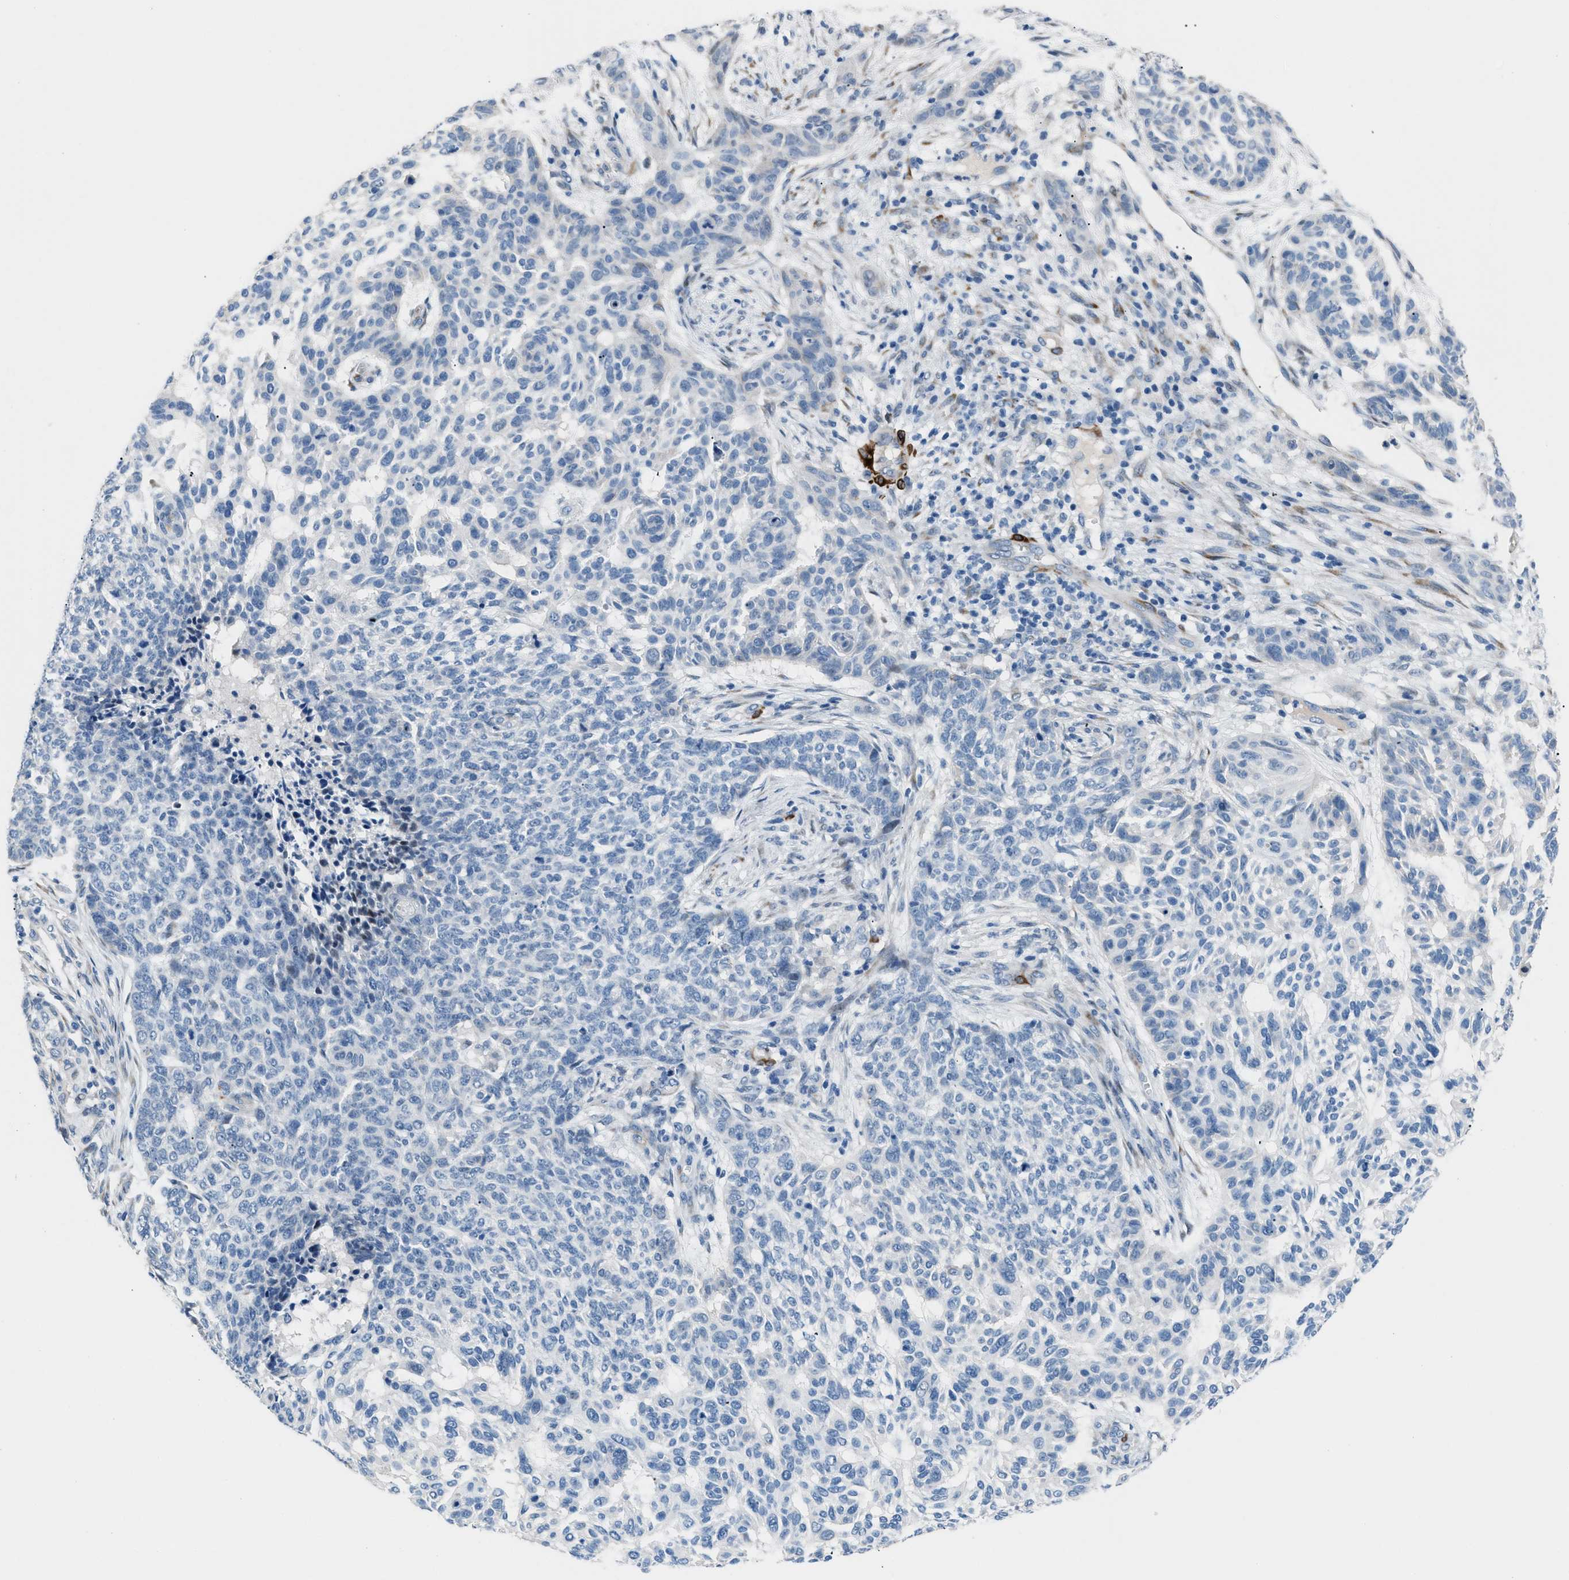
{"staining": {"intensity": "negative", "quantity": "none", "location": "none"}, "tissue": "skin cancer", "cell_type": "Tumor cells", "image_type": "cancer", "snomed": [{"axis": "morphology", "description": "Basal cell carcinoma"}, {"axis": "topography", "description": "Skin"}], "caption": "DAB immunohistochemical staining of human skin cancer demonstrates no significant expression in tumor cells.", "gene": "ICA1", "patient": {"sex": "male", "age": 85}}